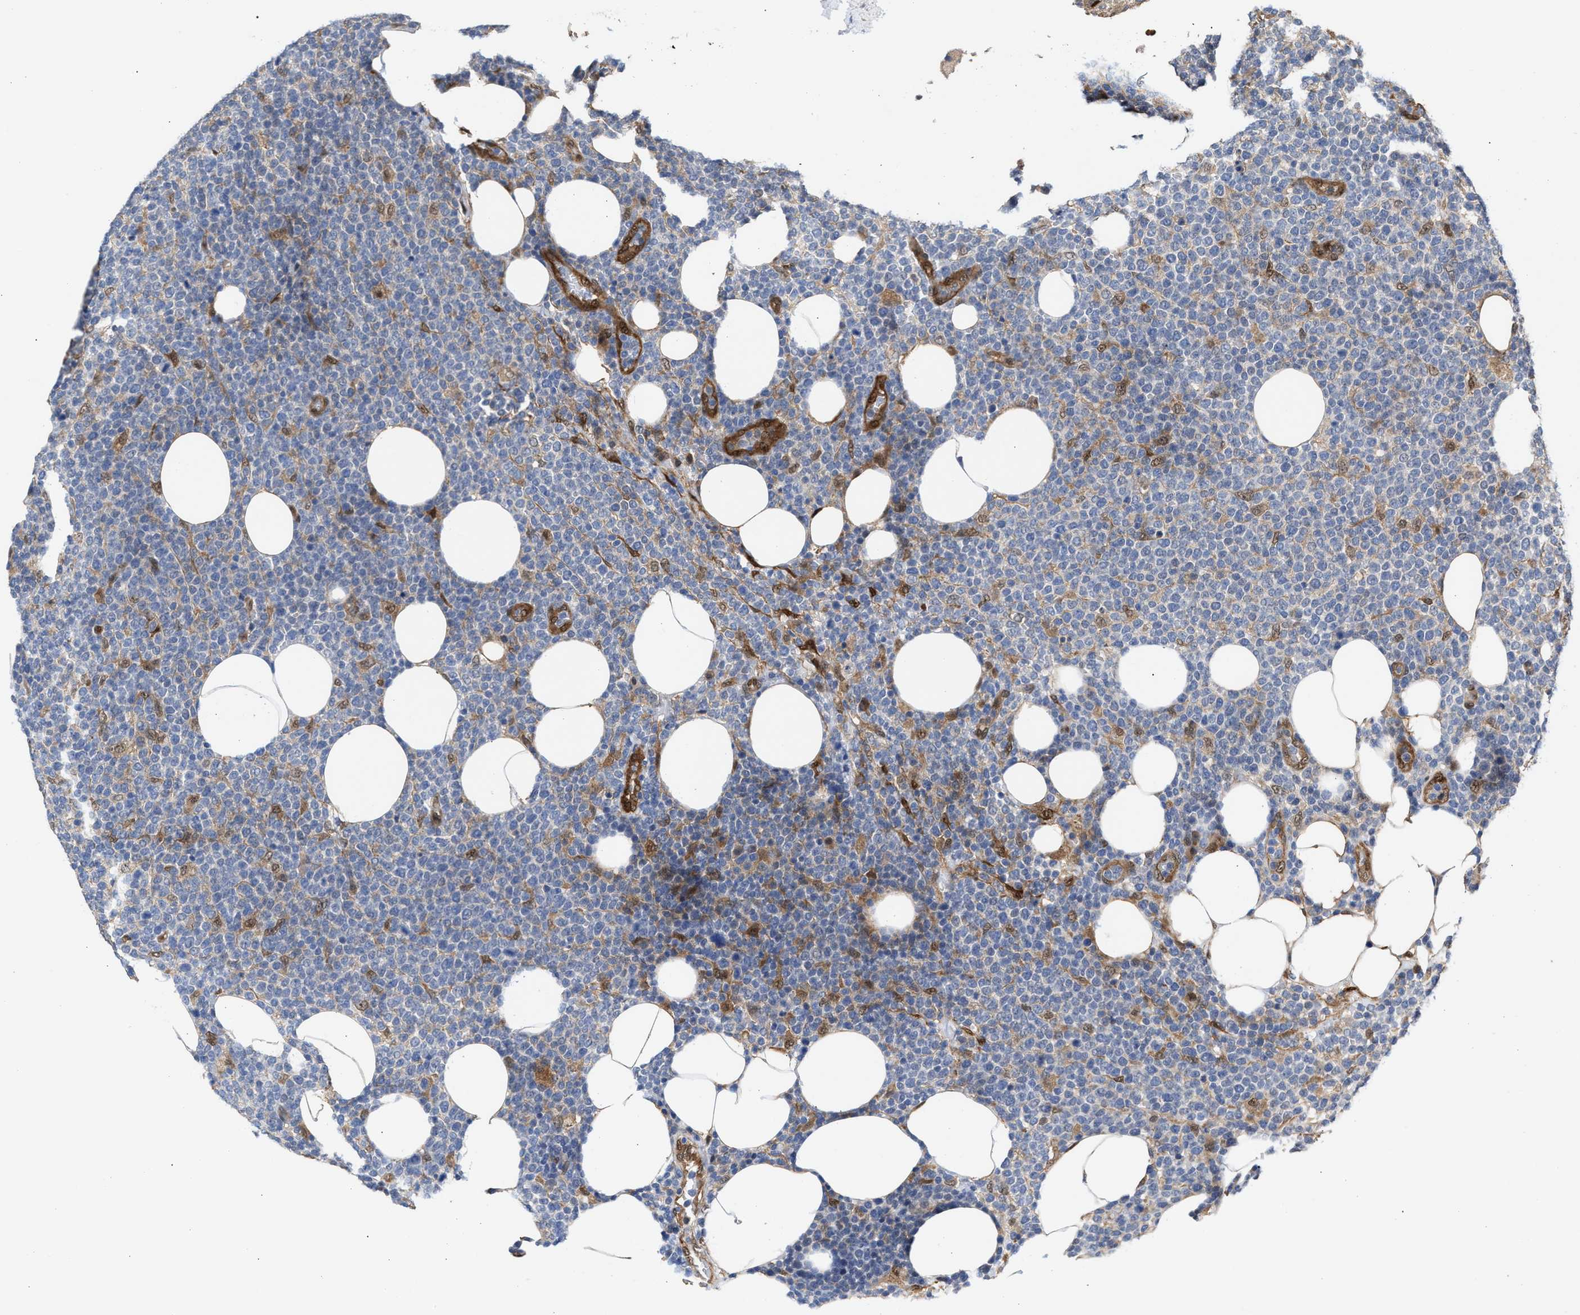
{"staining": {"intensity": "negative", "quantity": "none", "location": "none"}, "tissue": "lymphoma", "cell_type": "Tumor cells", "image_type": "cancer", "snomed": [{"axis": "morphology", "description": "Malignant lymphoma, non-Hodgkin's type, High grade"}, {"axis": "topography", "description": "Lymph node"}], "caption": "Immunohistochemical staining of malignant lymphoma, non-Hodgkin's type (high-grade) exhibits no significant expression in tumor cells. (Immunohistochemistry, brightfield microscopy, high magnification).", "gene": "TP53I3", "patient": {"sex": "male", "age": 61}}